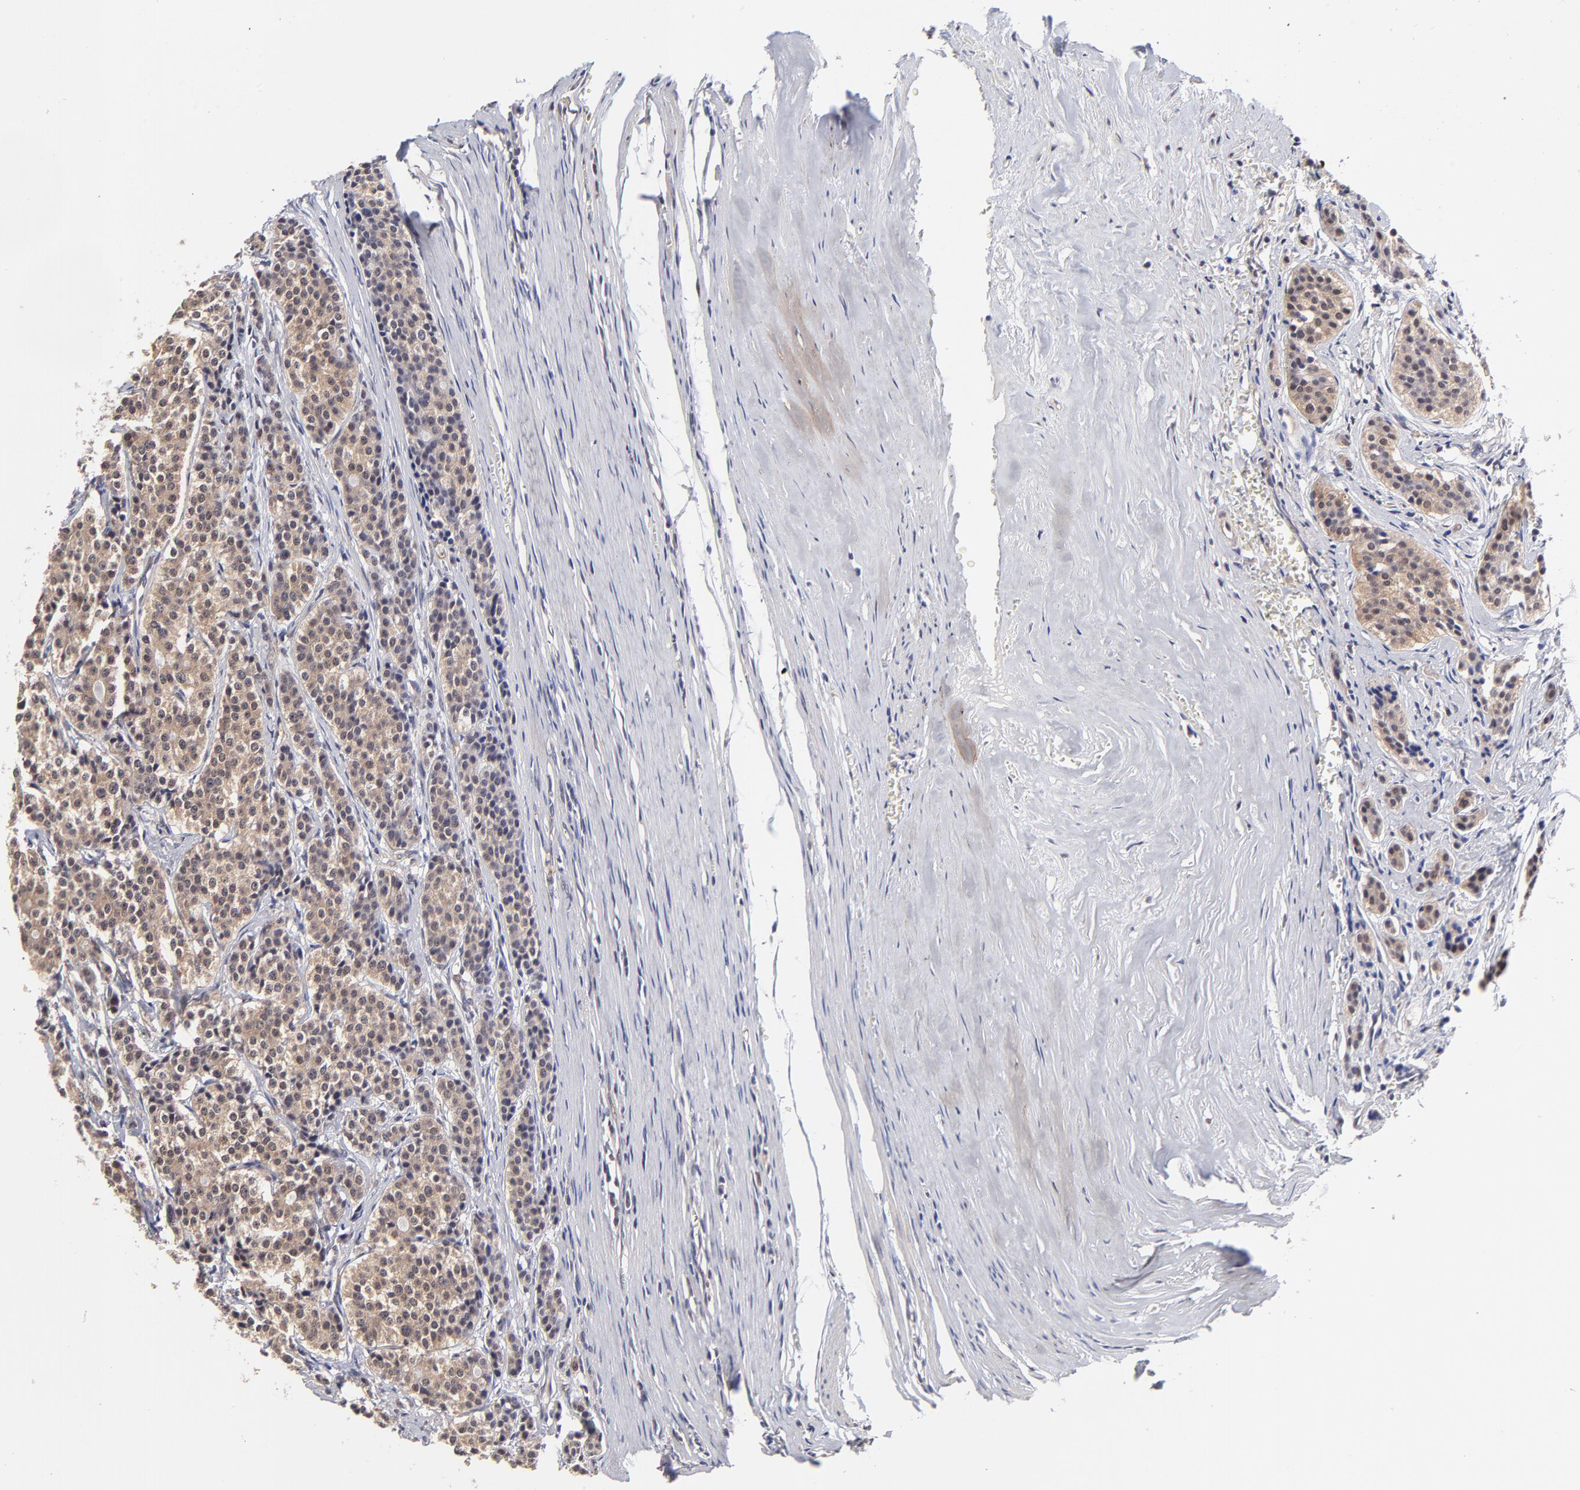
{"staining": {"intensity": "moderate", "quantity": ">75%", "location": "cytoplasmic/membranous"}, "tissue": "carcinoid", "cell_type": "Tumor cells", "image_type": "cancer", "snomed": [{"axis": "morphology", "description": "Carcinoid, malignant, NOS"}, {"axis": "topography", "description": "Small intestine"}], "caption": "IHC micrograph of human carcinoid stained for a protein (brown), which displays medium levels of moderate cytoplasmic/membranous staining in approximately >75% of tumor cells.", "gene": "PSMC4", "patient": {"sex": "male", "age": 63}}